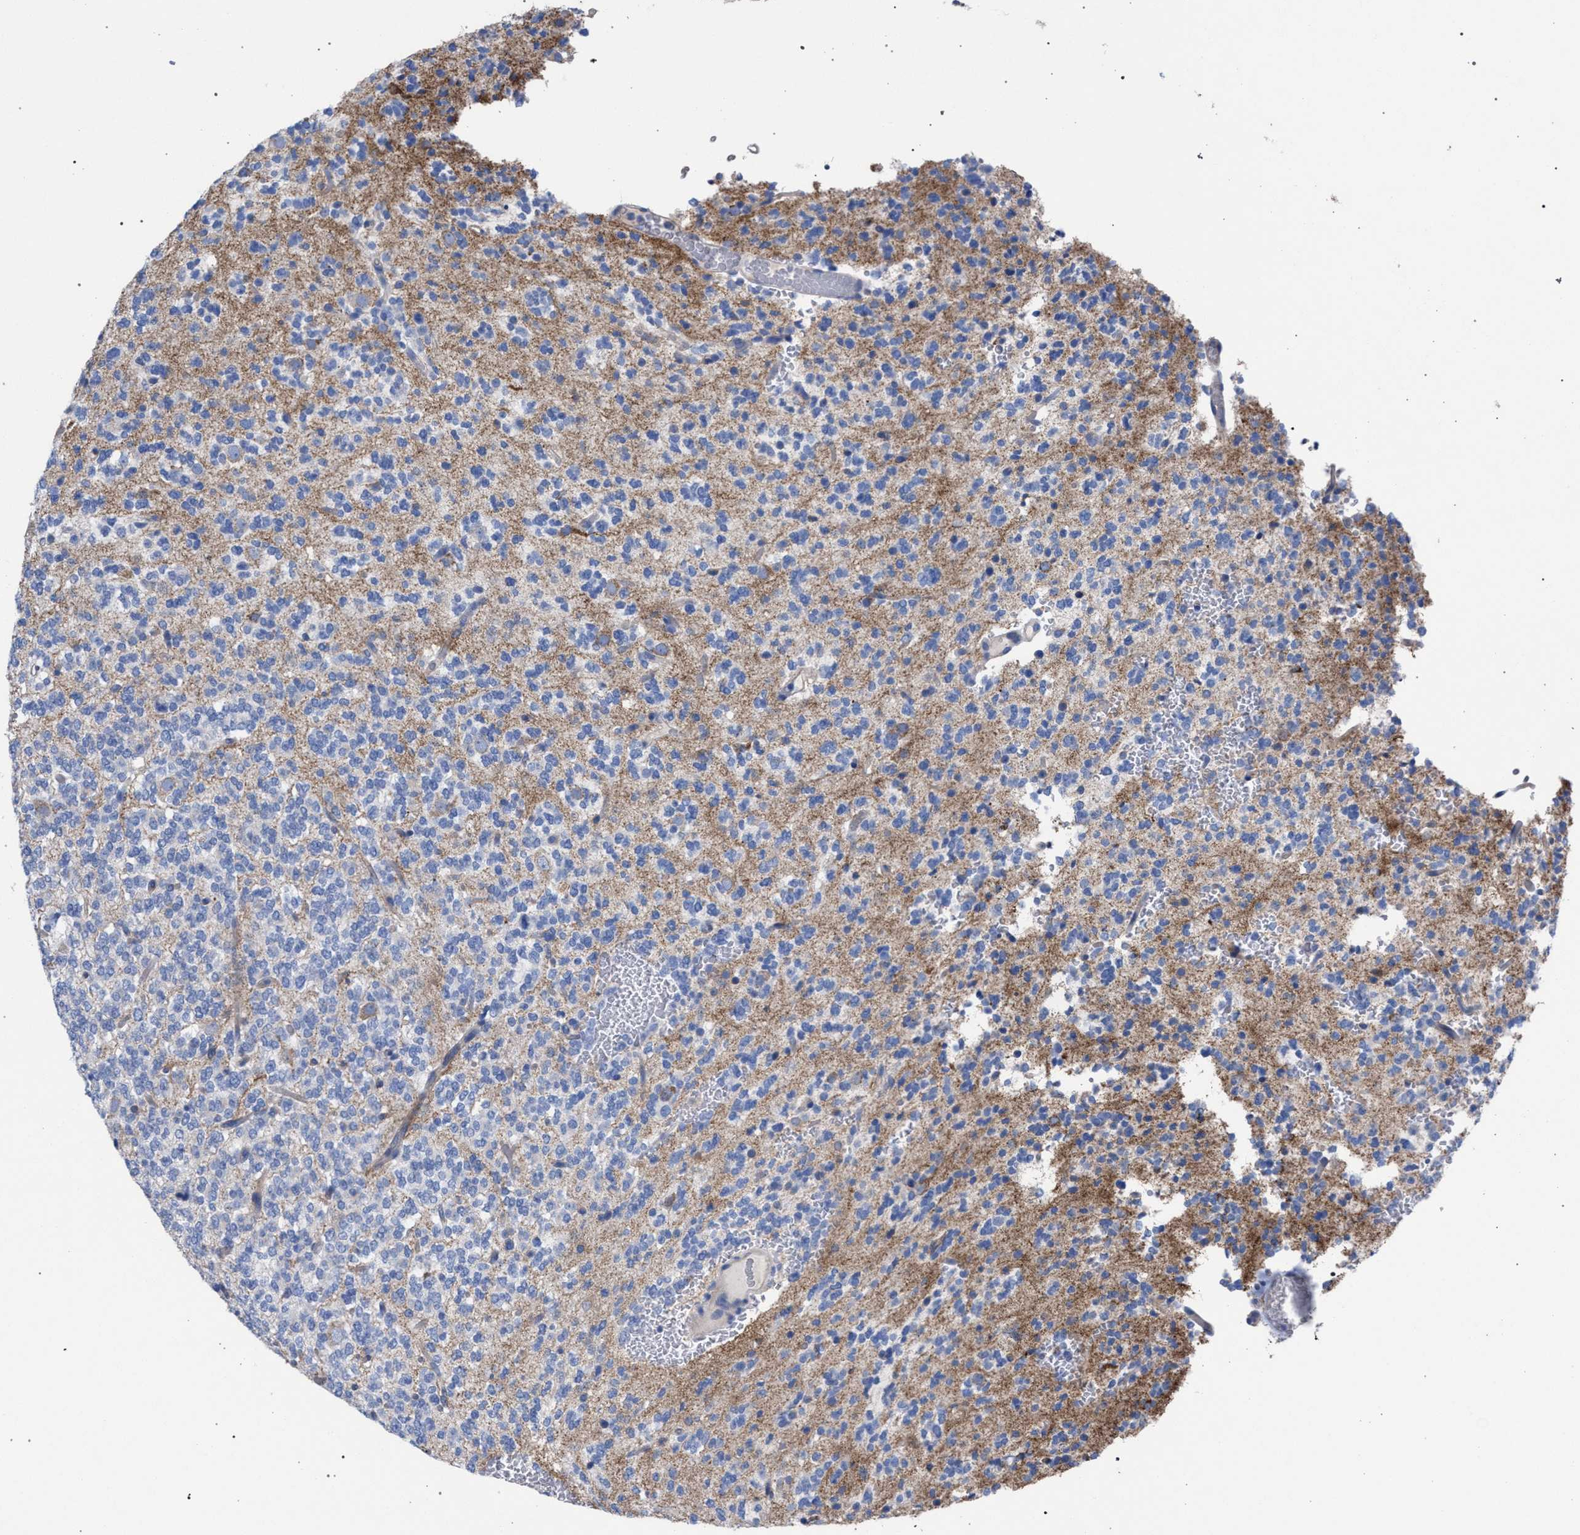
{"staining": {"intensity": "negative", "quantity": "none", "location": "none"}, "tissue": "glioma", "cell_type": "Tumor cells", "image_type": "cancer", "snomed": [{"axis": "morphology", "description": "Glioma, malignant, Low grade"}, {"axis": "topography", "description": "Brain"}], "caption": "DAB (3,3'-diaminobenzidine) immunohistochemical staining of malignant low-grade glioma shows no significant staining in tumor cells.", "gene": "GMPR", "patient": {"sex": "male", "age": 38}}